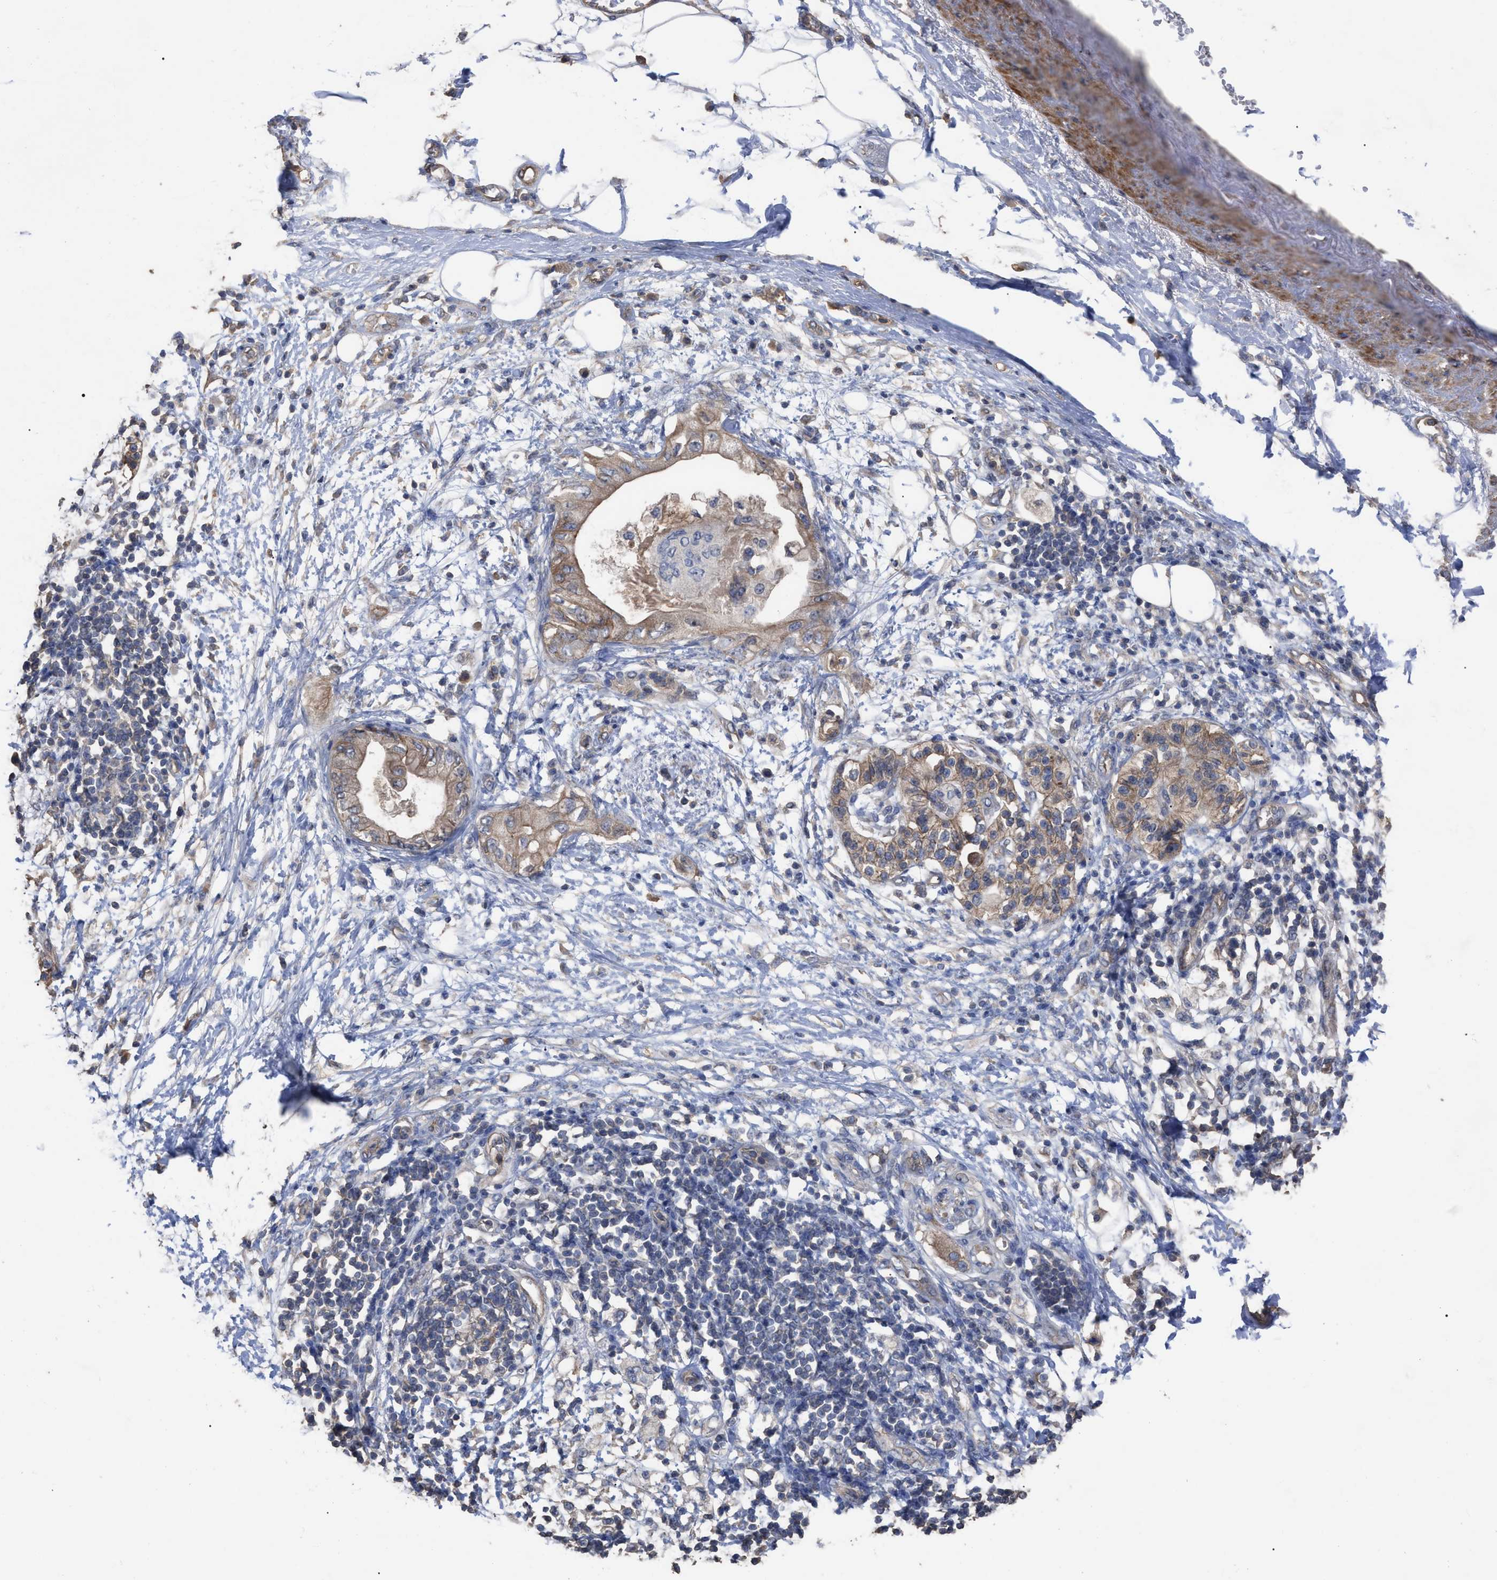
{"staining": {"intensity": "negative", "quantity": "none", "location": "none"}, "tissue": "adipose tissue", "cell_type": "Adipocytes", "image_type": "normal", "snomed": [{"axis": "morphology", "description": "Normal tissue, NOS"}, {"axis": "morphology", "description": "Adenocarcinoma, NOS"}, {"axis": "topography", "description": "Duodenum"}, {"axis": "topography", "description": "Peripheral nerve tissue"}], "caption": "Immunohistochemistry histopathology image of unremarkable human adipose tissue stained for a protein (brown), which shows no expression in adipocytes.", "gene": "BTN2A1", "patient": {"sex": "female", "age": 60}}